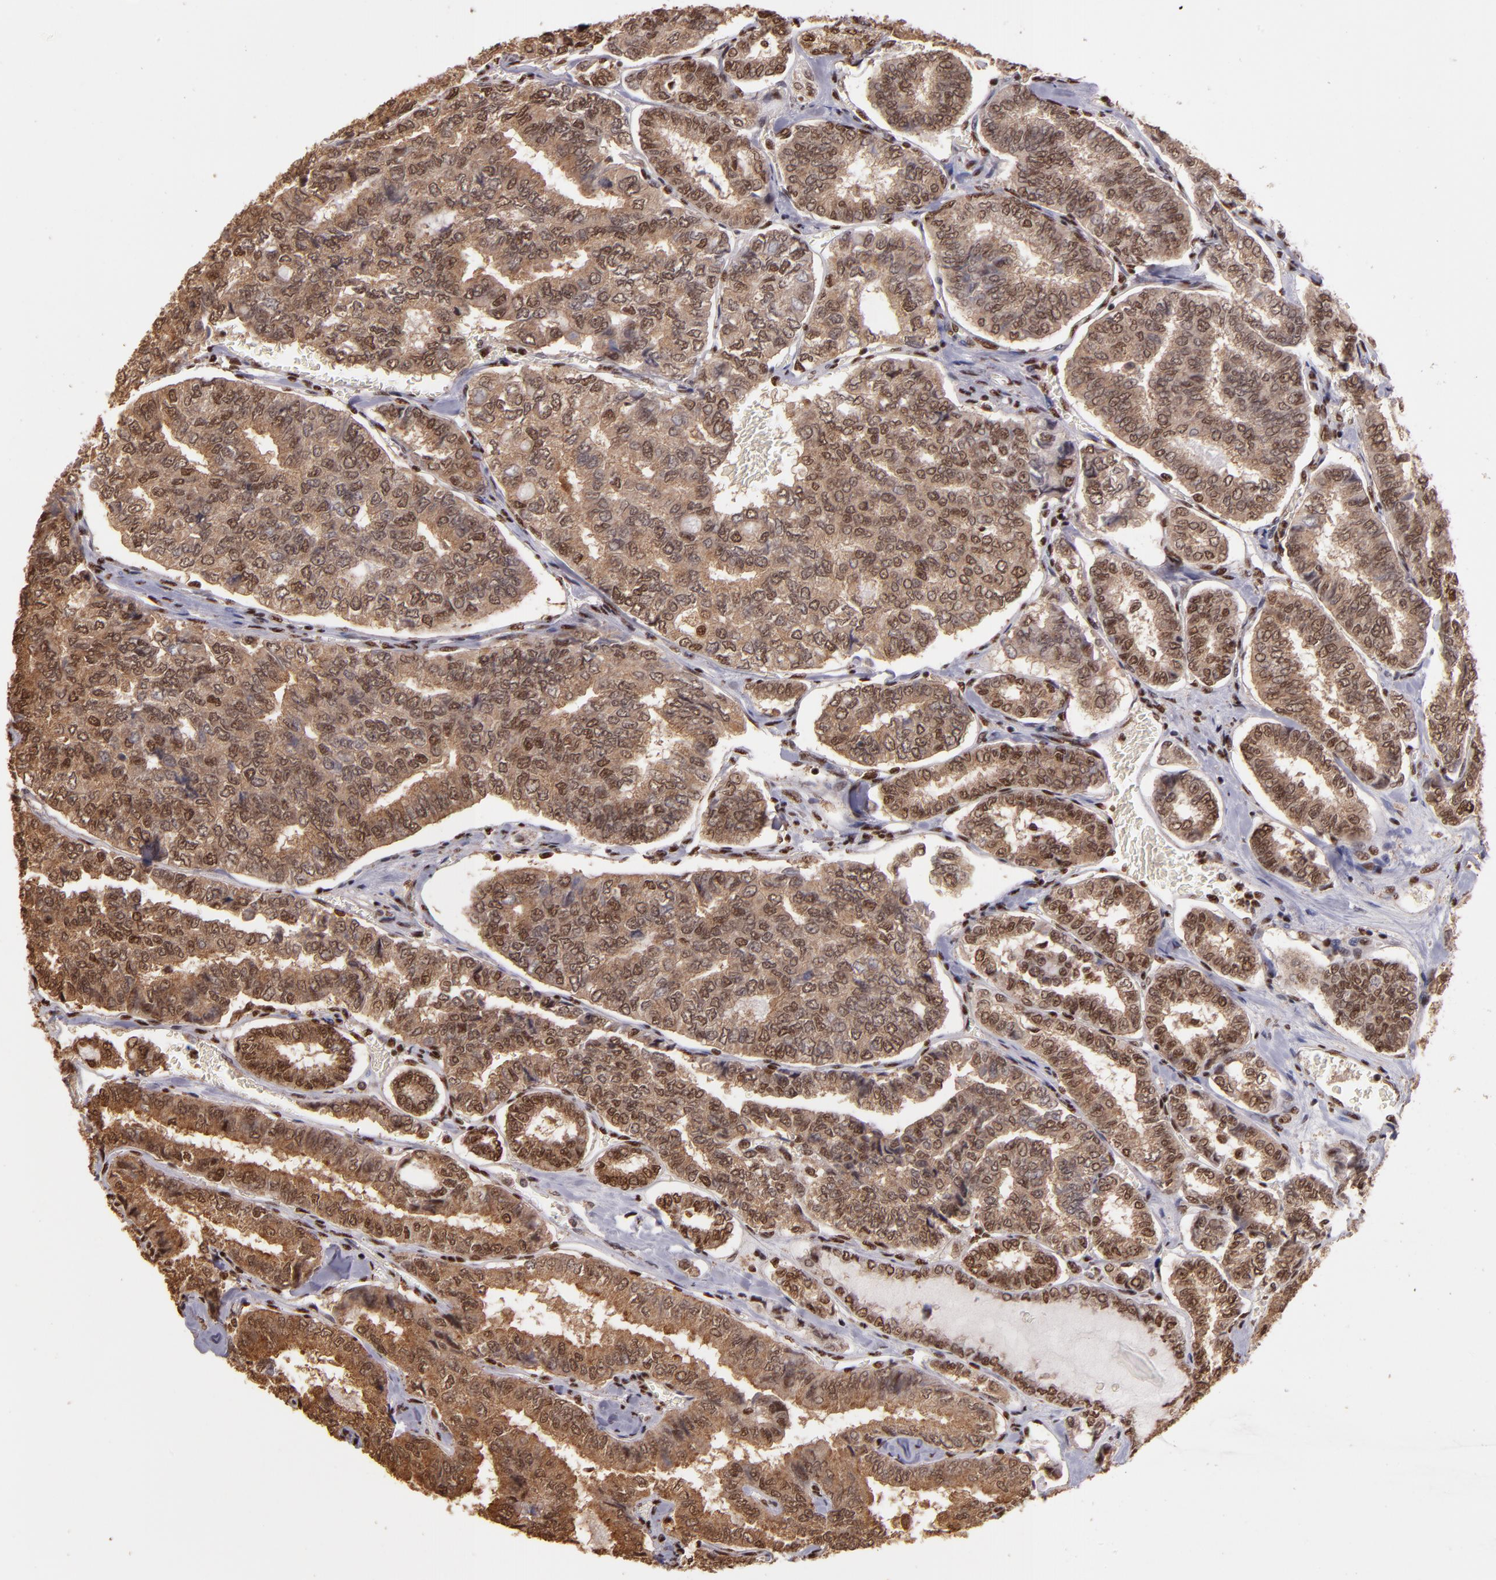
{"staining": {"intensity": "strong", "quantity": ">75%", "location": "cytoplasmic/membranous,nuclear"}, "tissue": "thyroid cancer", "cell_type": "Tumor cells", "image_type": "cancer", "snomed": [{"axis": "morphology", "description": "Papillary adenocarcinoma, NOS"}, {"axis": "topography", "description": "Thyroid gland"}], "caption": "This image displays immunohistochemistry (IHC) staining of human thyroid cancer (papillary adenocarcinoma), with high strong cytoplasmic/membranous and nuclear staining in approximately >75% of tumor cells.", "gene": "SP1", "patient": {"sex": "female", "age": 35}}